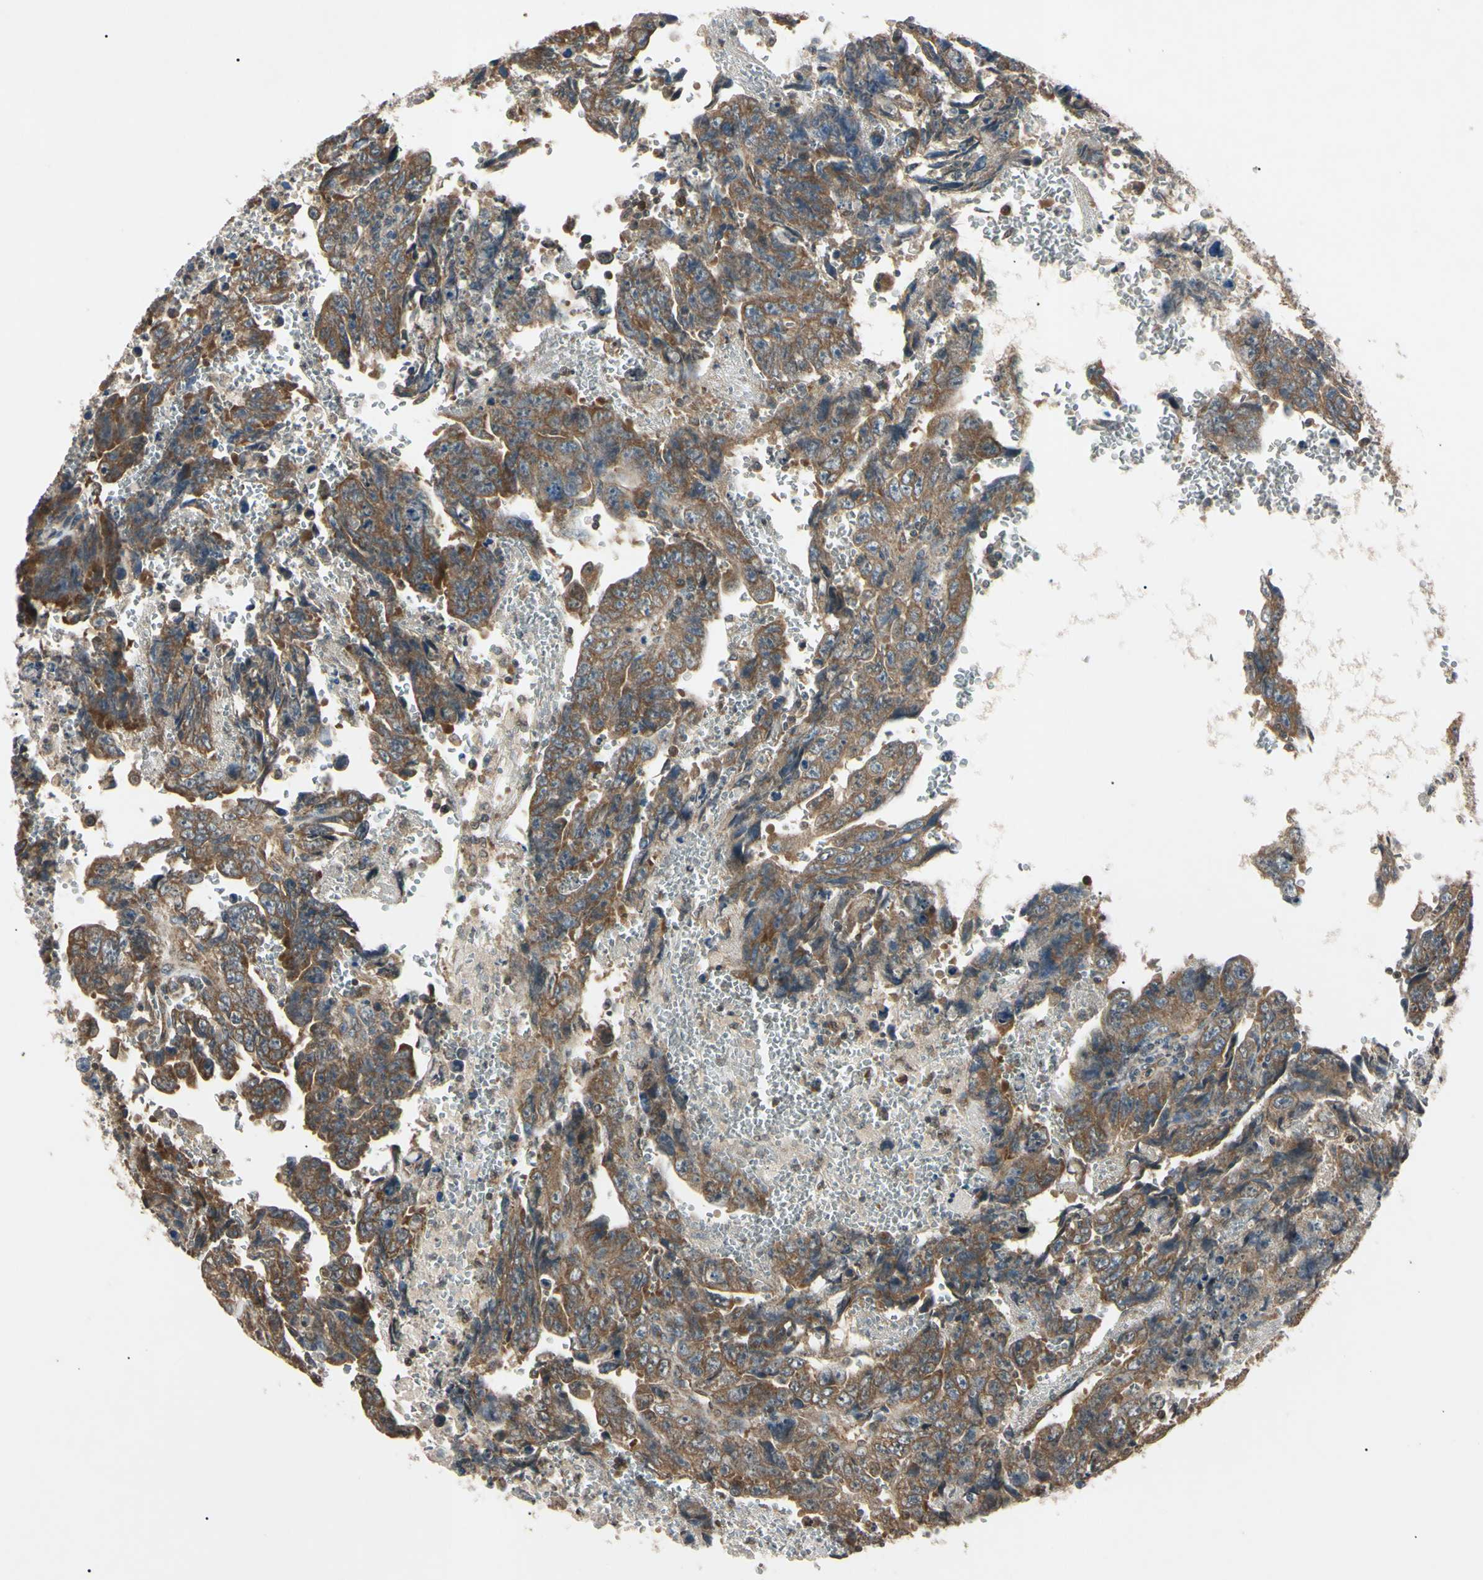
{"staining": {"intensity": "moderate", "quantity": "25%-75%", "location": "cytoplasmic/membranous"}, "tissue": "testis cancer", "cell_type": "Tumor cells", "image_type": "cancer", "snomed": [{"axis": "morphology", "description": "Carcinoma, Embryonal, NOS"}, {"axis": "topography", "description": "Testis"}], "caption": "Brown immunohistochemical staining in human embryonal carcinoma (testis) shows moderate cytoplasmic/membranous expression in approximately 25%-75% of tumor cells.", "gene": "EPN1", "patient": {"sex": "male", "age": 28}}